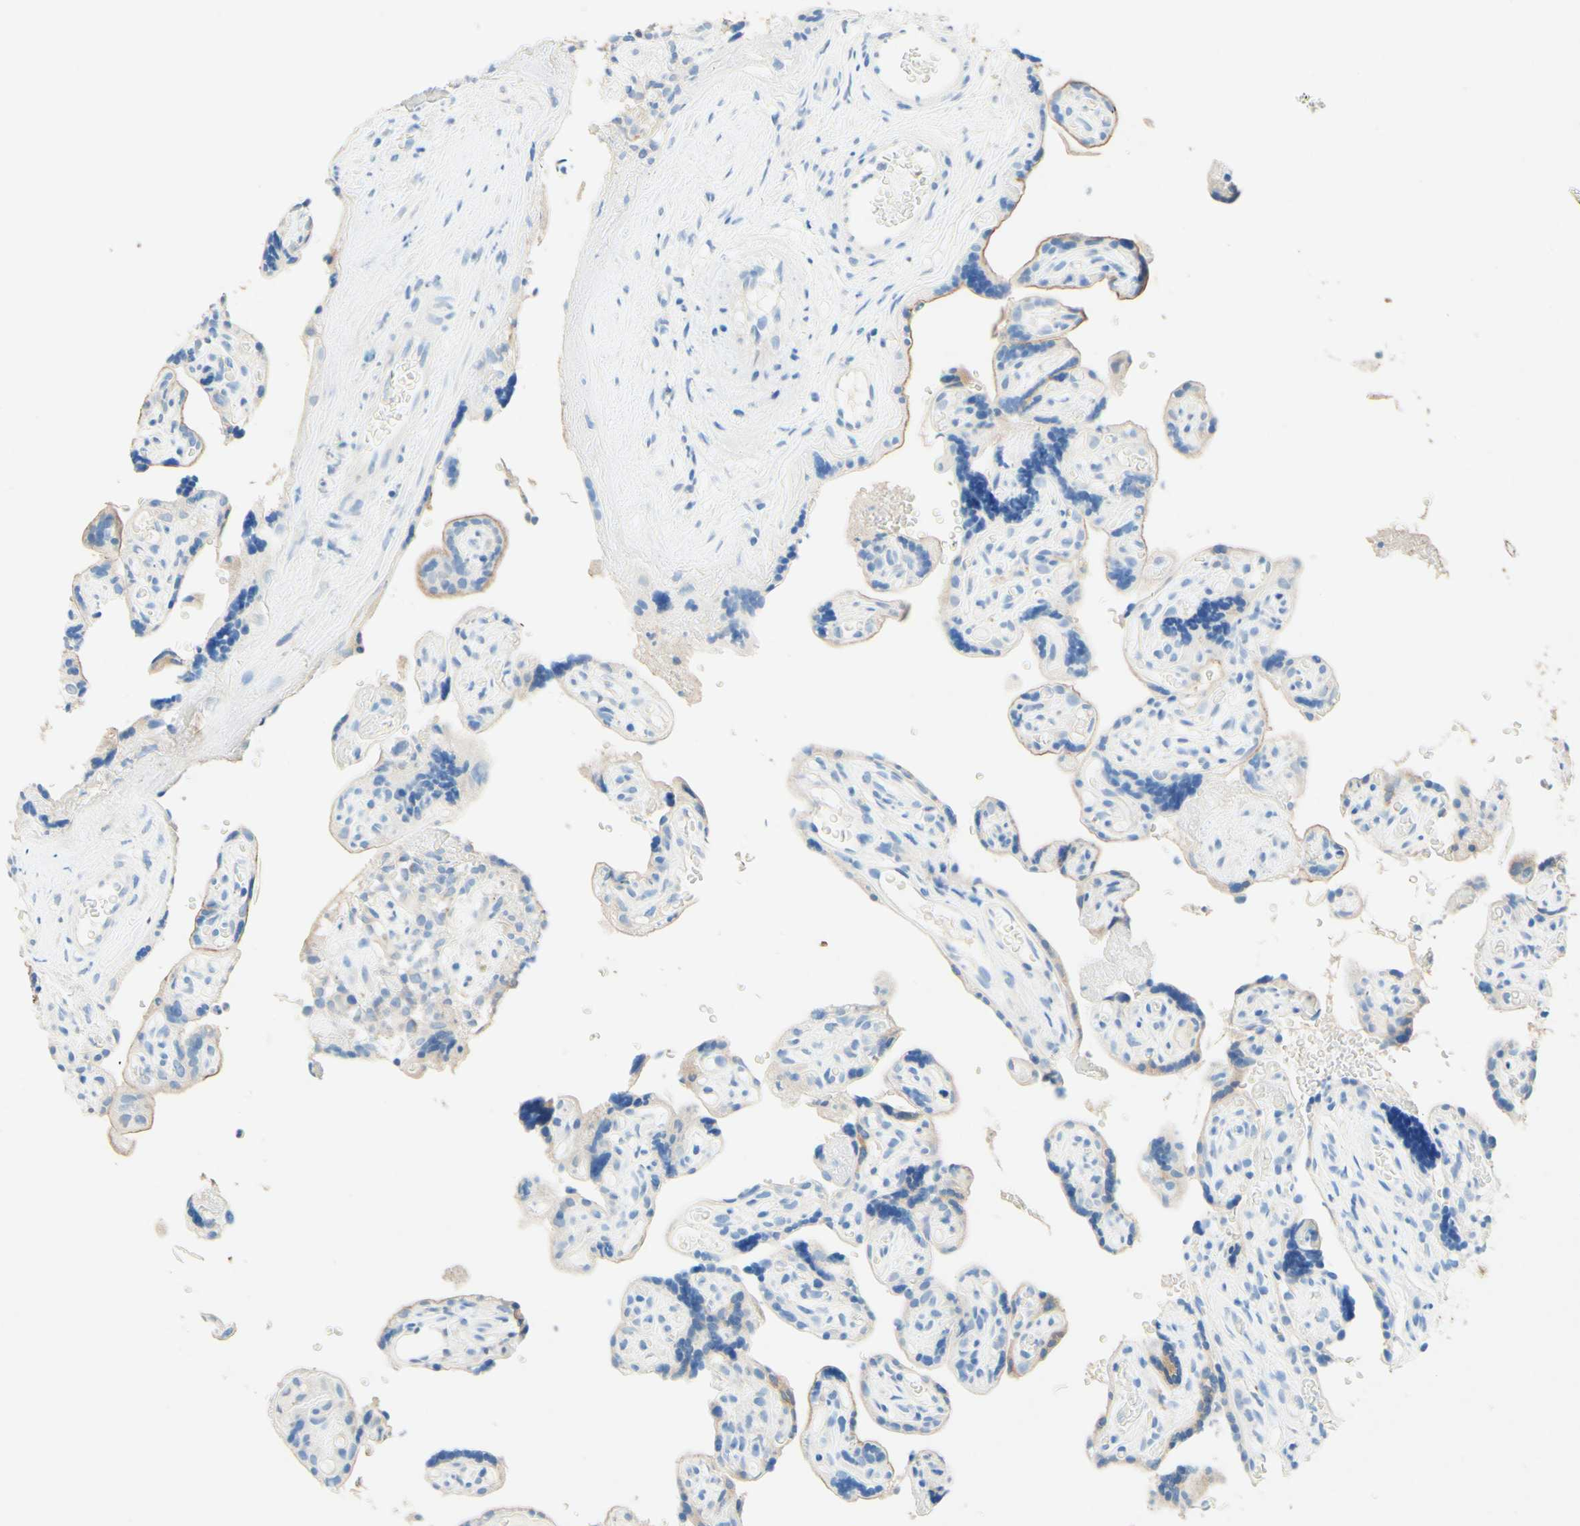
{"staining": {"intensity": "moderate", "quantity": "<25%", "location": "cytoplasmic/membranous"}, "tissue": "placenta", "cell_type": "Decidual cells", "image_type": "normal", "snomed": [{"axis": "morphology", "description": "Normal tissue, NOS"}, {"axis": "topography", "description": "Placenta"}], "caption": "This photomicrograph shows IHC staining of unremarkable placenta, with low moderate cytoplasmic/membranous staining in approximately <25% of decidual cells.", "gene": "SLC46A1", "patient": {"sex": "female", "age": 30}}